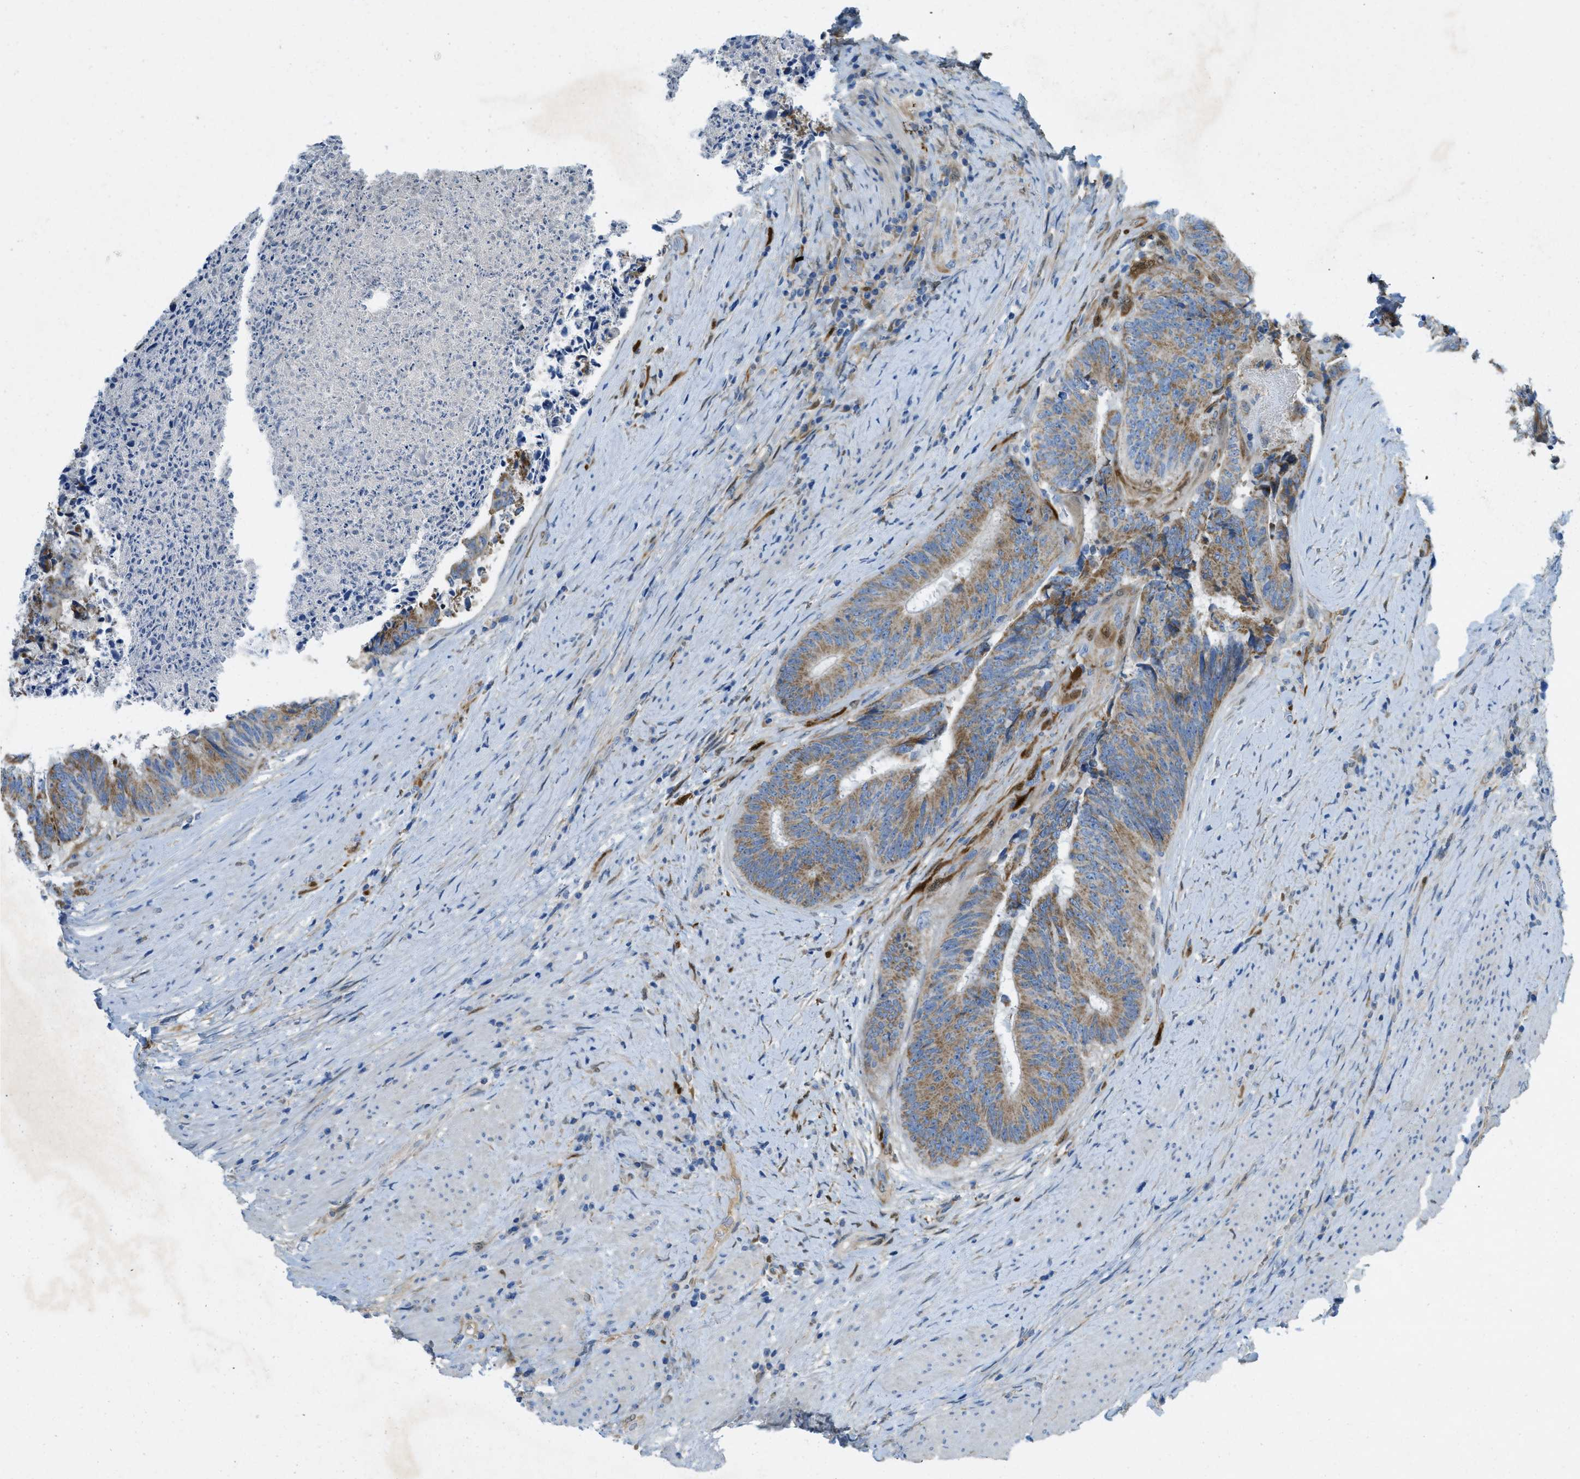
{"staining": {"intensity": "moderate", "quantity": ">75%", "location": "cytoplasmic/membranous"}, "tissue": "colorectal cancer", "cell_type": "Tumor cells", "image_type": "cancer", "snomed": [{"axis": "morphology", "description": "Adenocarcinoma, NOS"}, {"axis": "topography", "description": "Rectum"}], "caption": "Immunohistochemistry (IHC) micrograph of human colorectal cancer (adenocarcinoma) stained for a protein (brown), which demonstrates medium levels of moderate cytoplasmic/membranous positivity in approximately >75% of tumor cells.", "gene": "CYGB", "patient": {"sex": "male", "age": 72}}